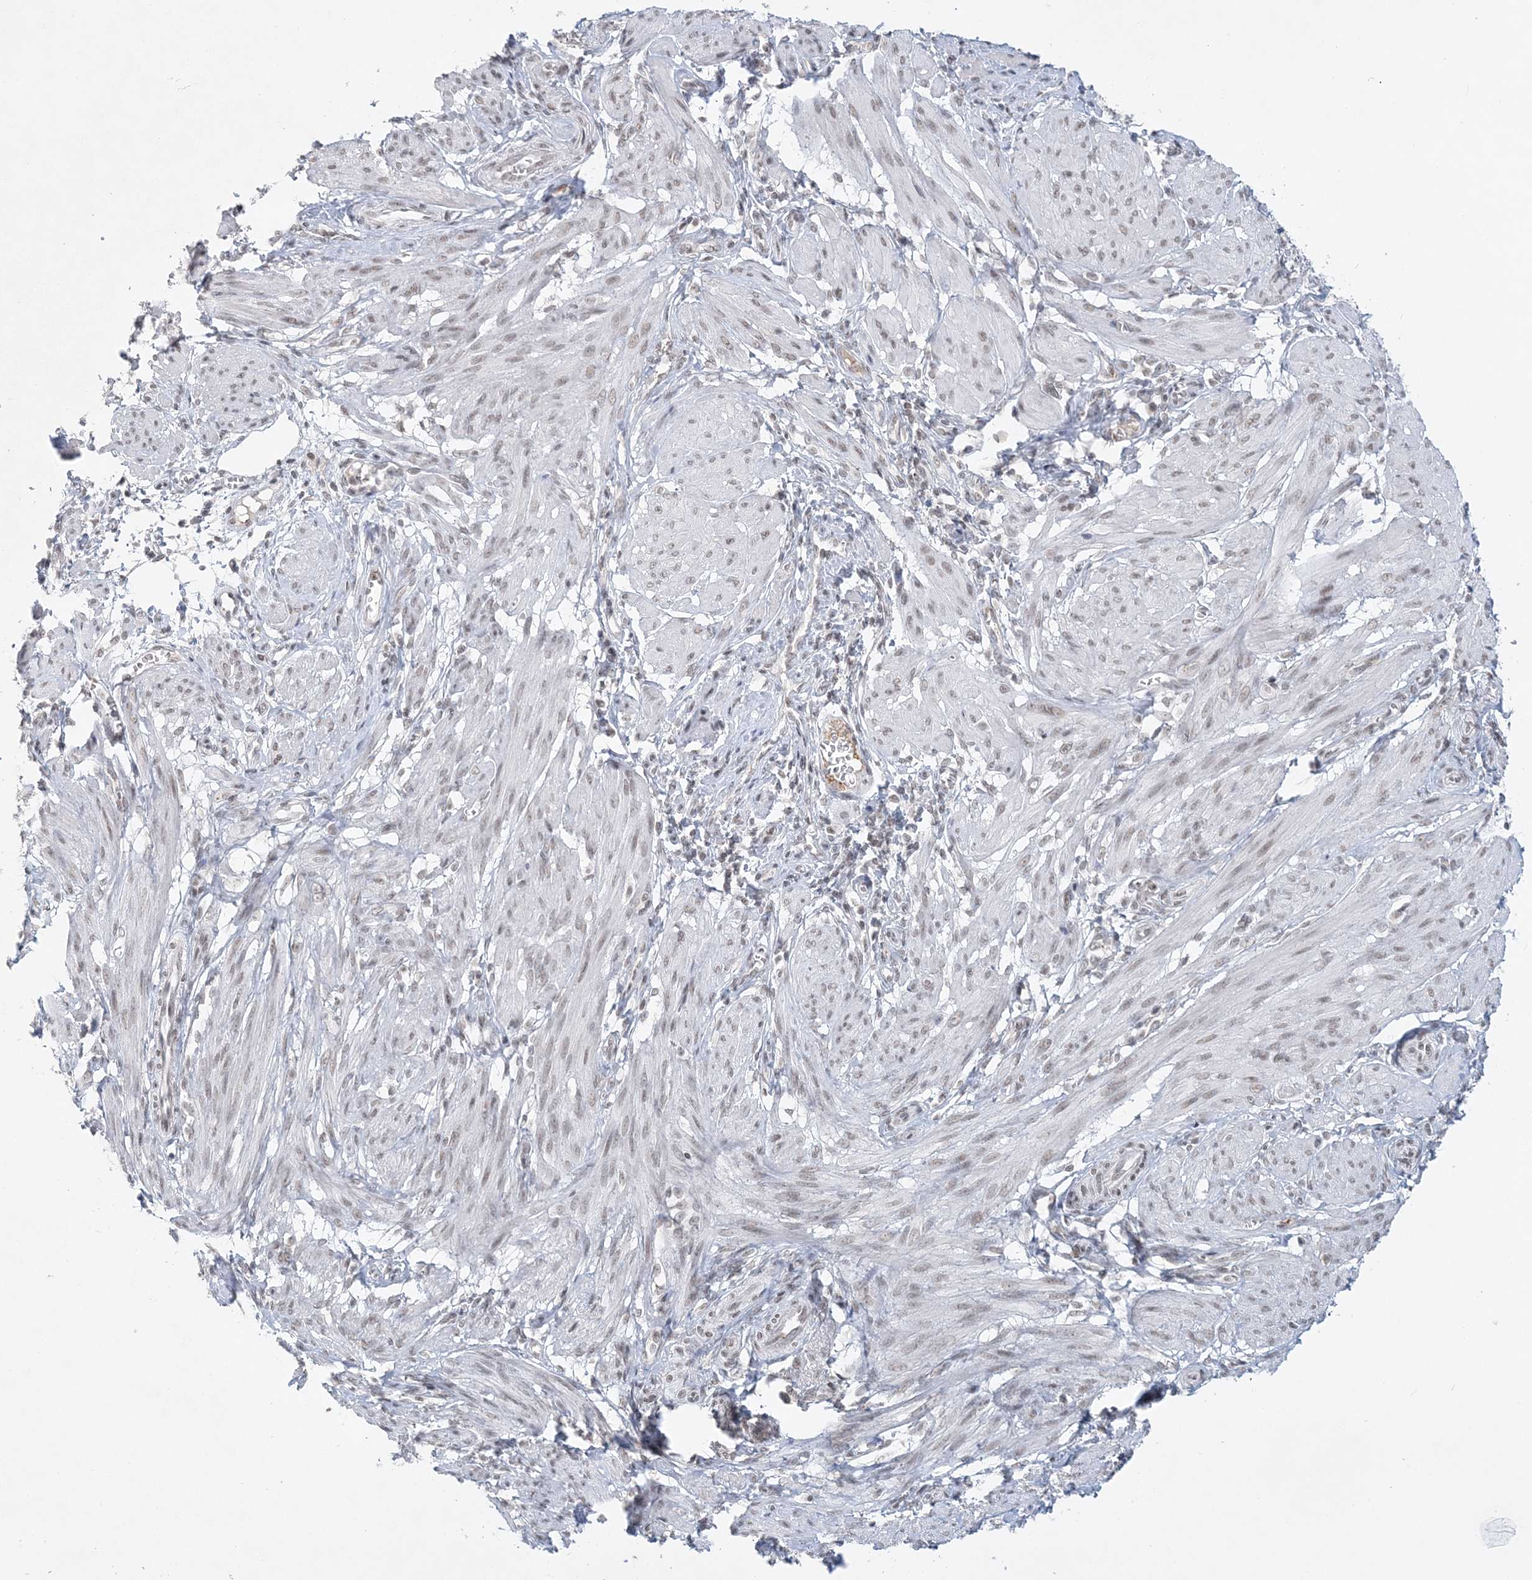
{"staining": {"intensity": "weak", "quantity": "25%-75%", "location": "nuclear"}, "tissue": "smooth muscle", "cell_type": "Smooth muscle cells", "image_type": "normal", "snomed": [{"axis": "morphology", "description": "Normal tissue, NOS"}, {"axis": "topography", "description": "Smooth muscle"}], "caption": "IHC staining of unremarkable smooth muscle, which exhibits low levels of weak nuclear positivity in approximately 25%-75% of smooth muscle cells indicating weak nuclear protein staining. The staining was performed using DAB (brown) for protein detection and nuclei were counterstained in hematoxylin (blue).", "gene": "KMT2D", "patient": {"sex": "female", "age": 39}}